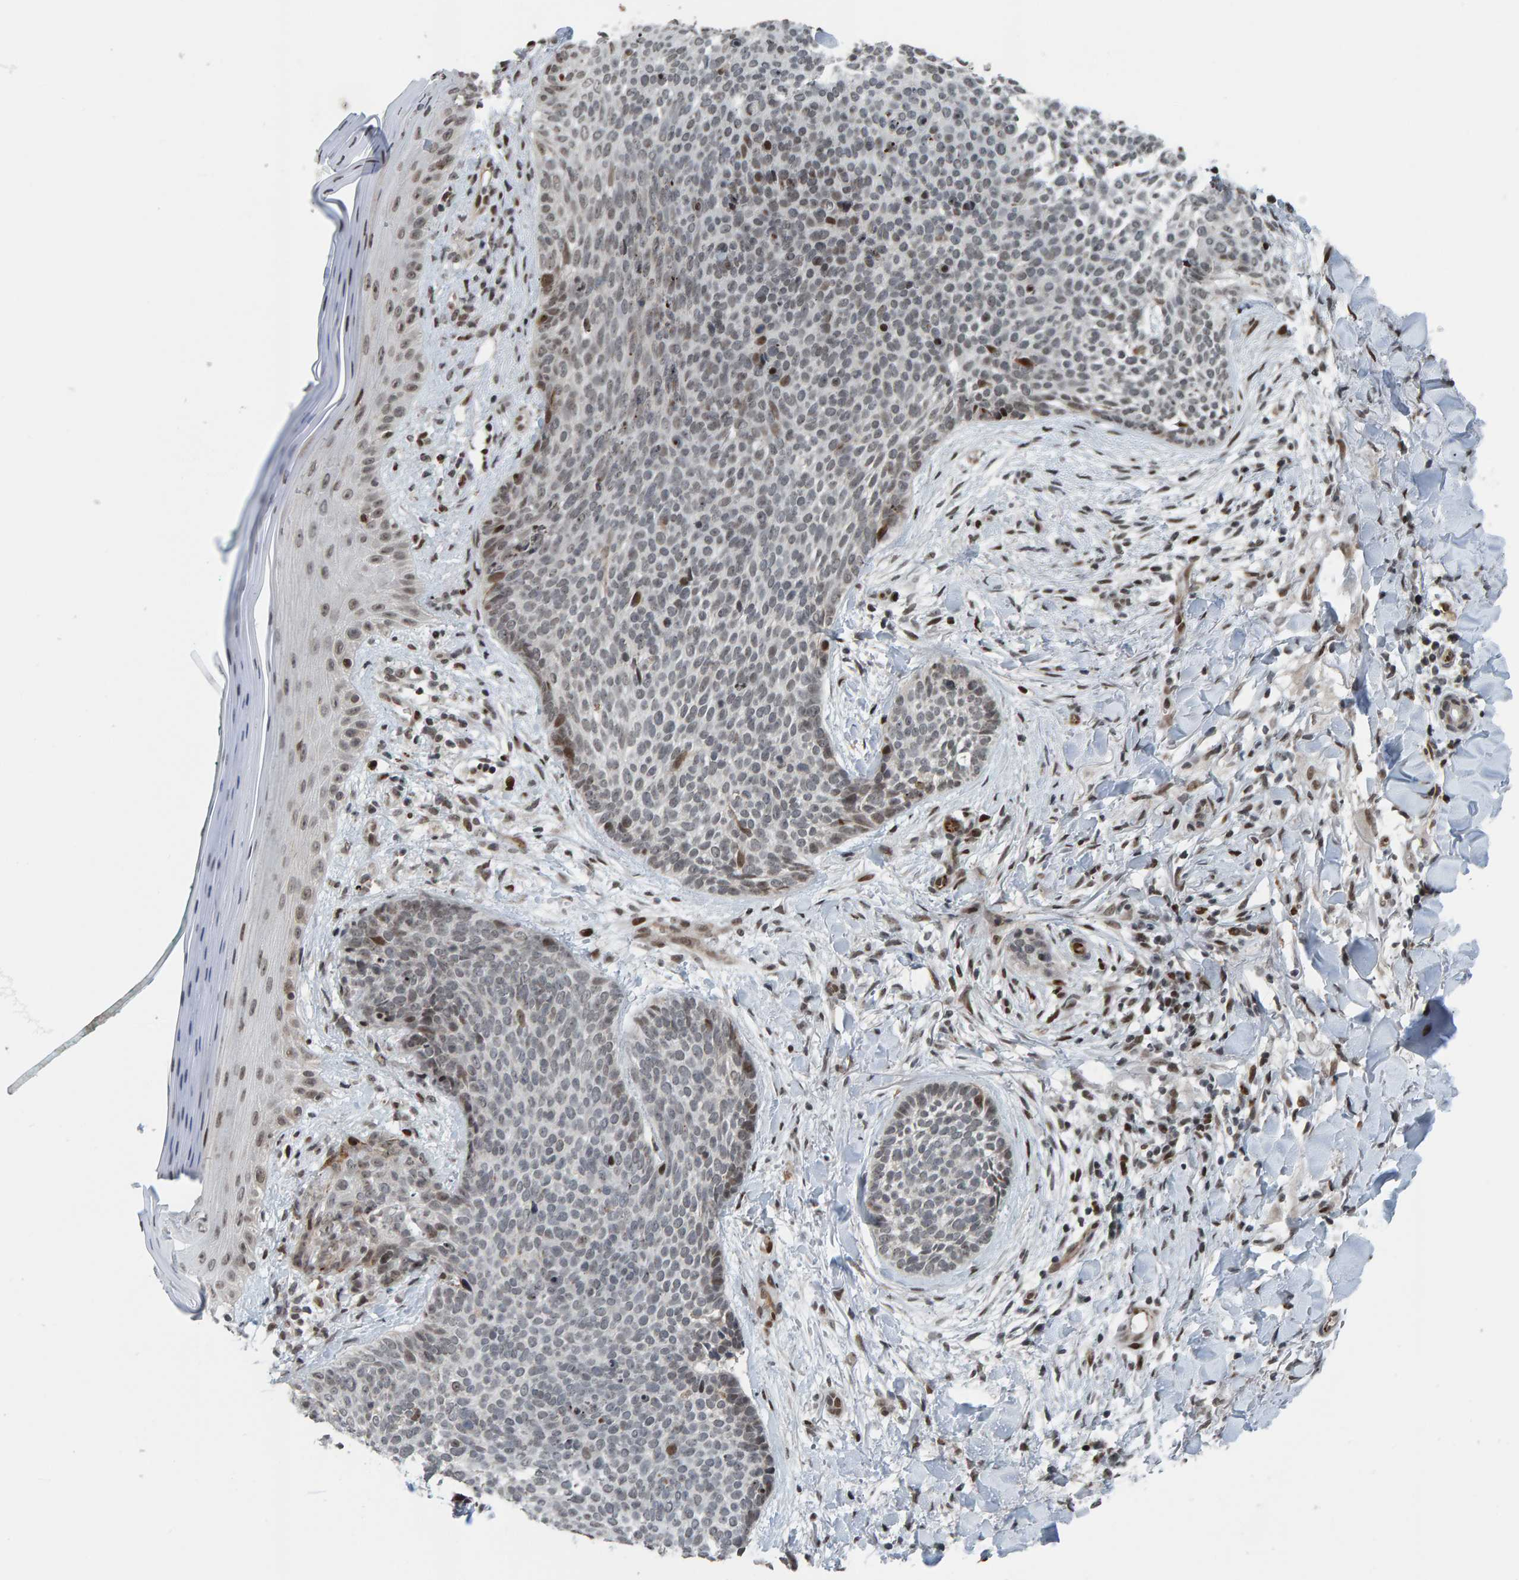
{"staining": {"intensity": "moderate", "quantity": "<25%", "location": "nuclear"}, "tissue": "skin cancer", "cell_type": "Tumor cells", "image_type": "cancer", "snomed": [{"axis": "morphology", "description": "Normal tissue, NOS"}, {"axis": "morphology", "description": "Basal cell carcinoma"}, {"axis": "topography", "description": "Skin"}], "caption": "An immunohistochemistry (IHC) photomicrograph of tumor tissue is shown. Protein staining in brown shows moderate nuclear positivity in basal cell carcinoma (skin) within tumor cells. The staining is performed using DAB brown chromogen to label protein expression. The nuclei are counter-stained blue using hematoxylin.", "gene": "ZNF366", "patient": {"sex": "male", "age": 67}}